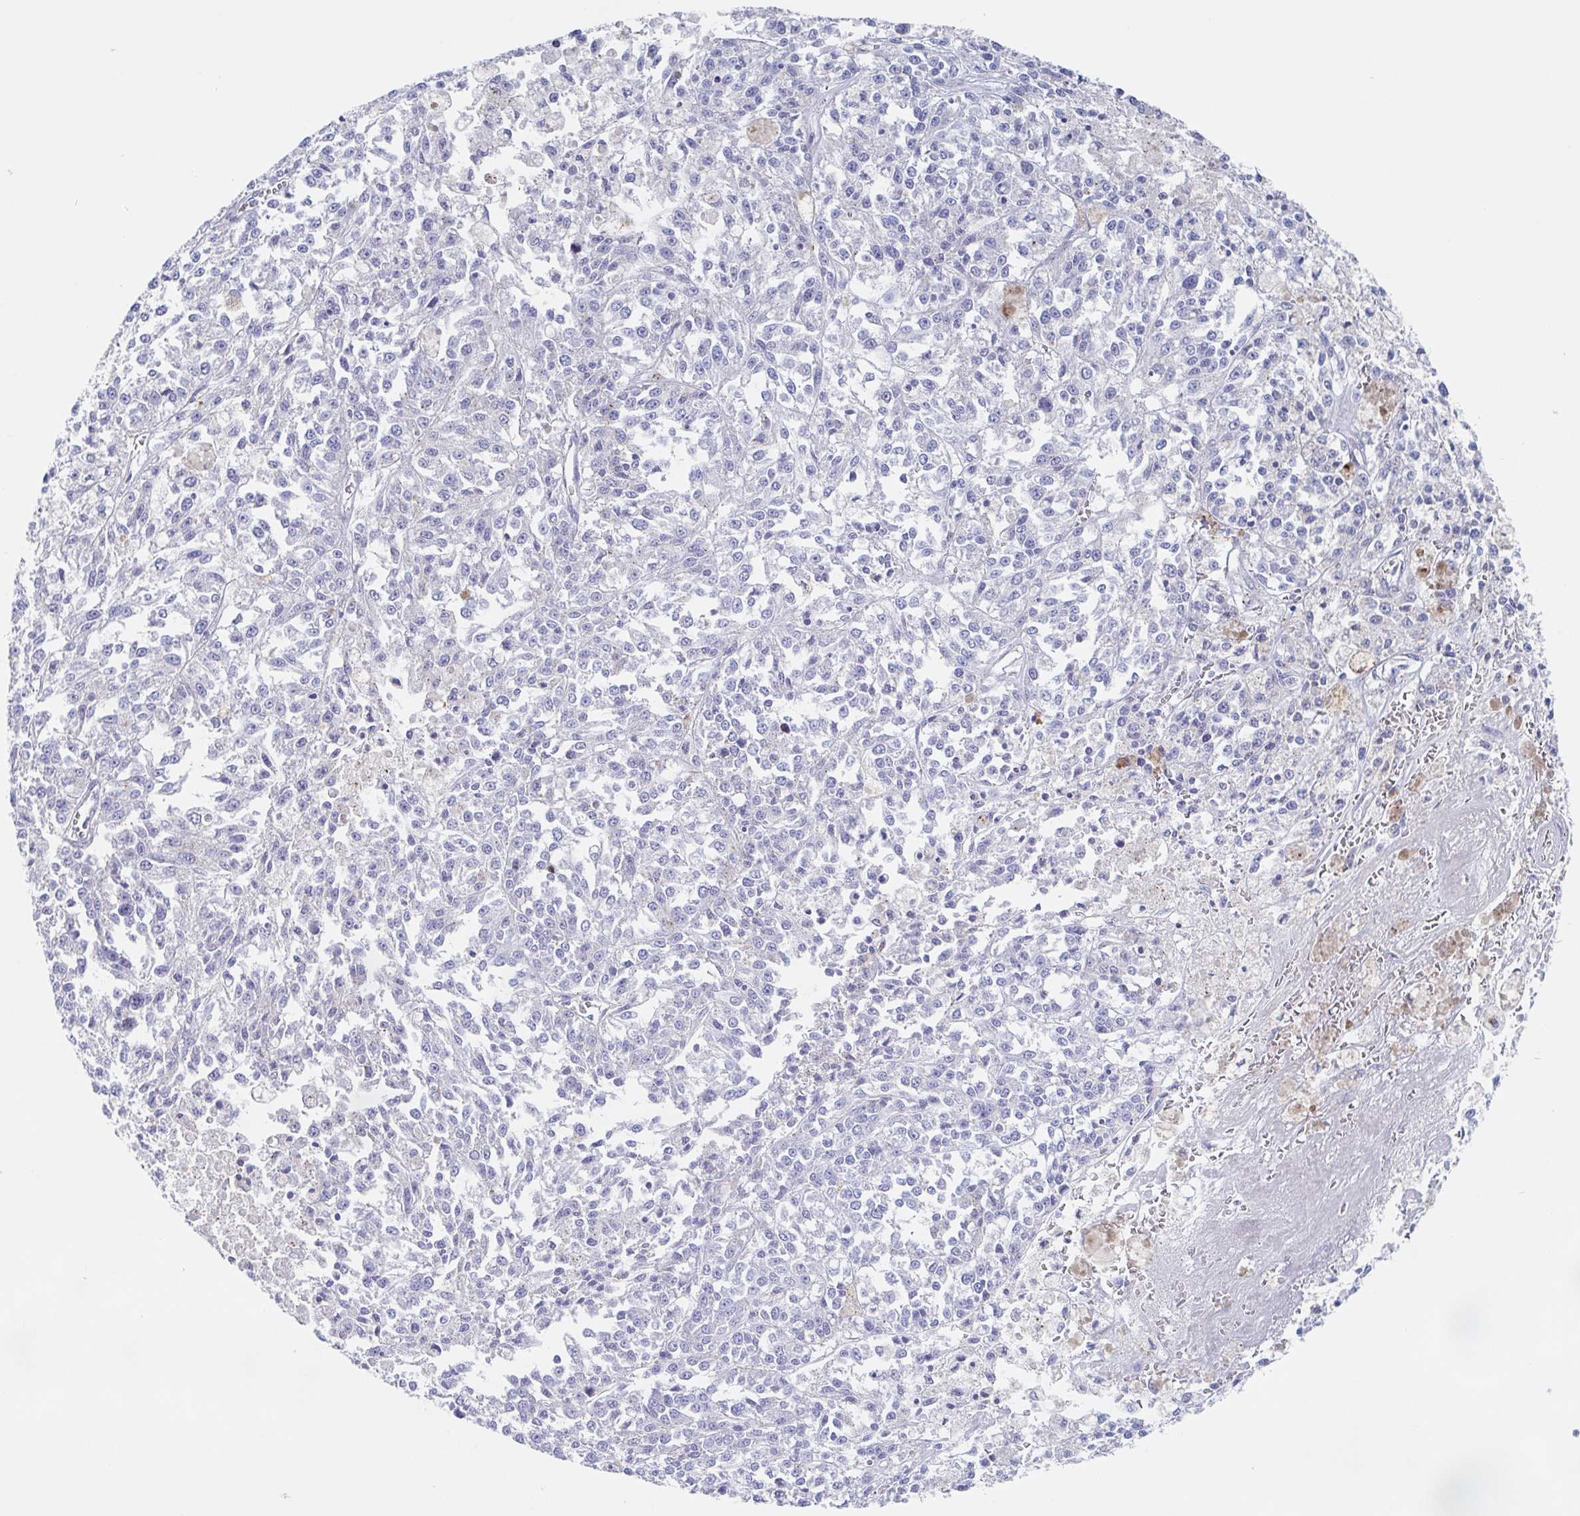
{"staining": {"intensity": "negative", "quantity": "none", "location": "none"}, "tissue": "melanoma", "cell_type": "Tumor cells", "image_type": "cancer", "snomed": [{"axis": "morphology", "description": "Malignant melanoma, NOS"}, {"axis": "topography", "description": "Skin"}], "caption": "Immunohistochemistry (IHC) of malignant melanoma exhibits no positivity in tumor cells.", "gene": "CHMP5", "patient": {"sex": "female", "age": 64}}